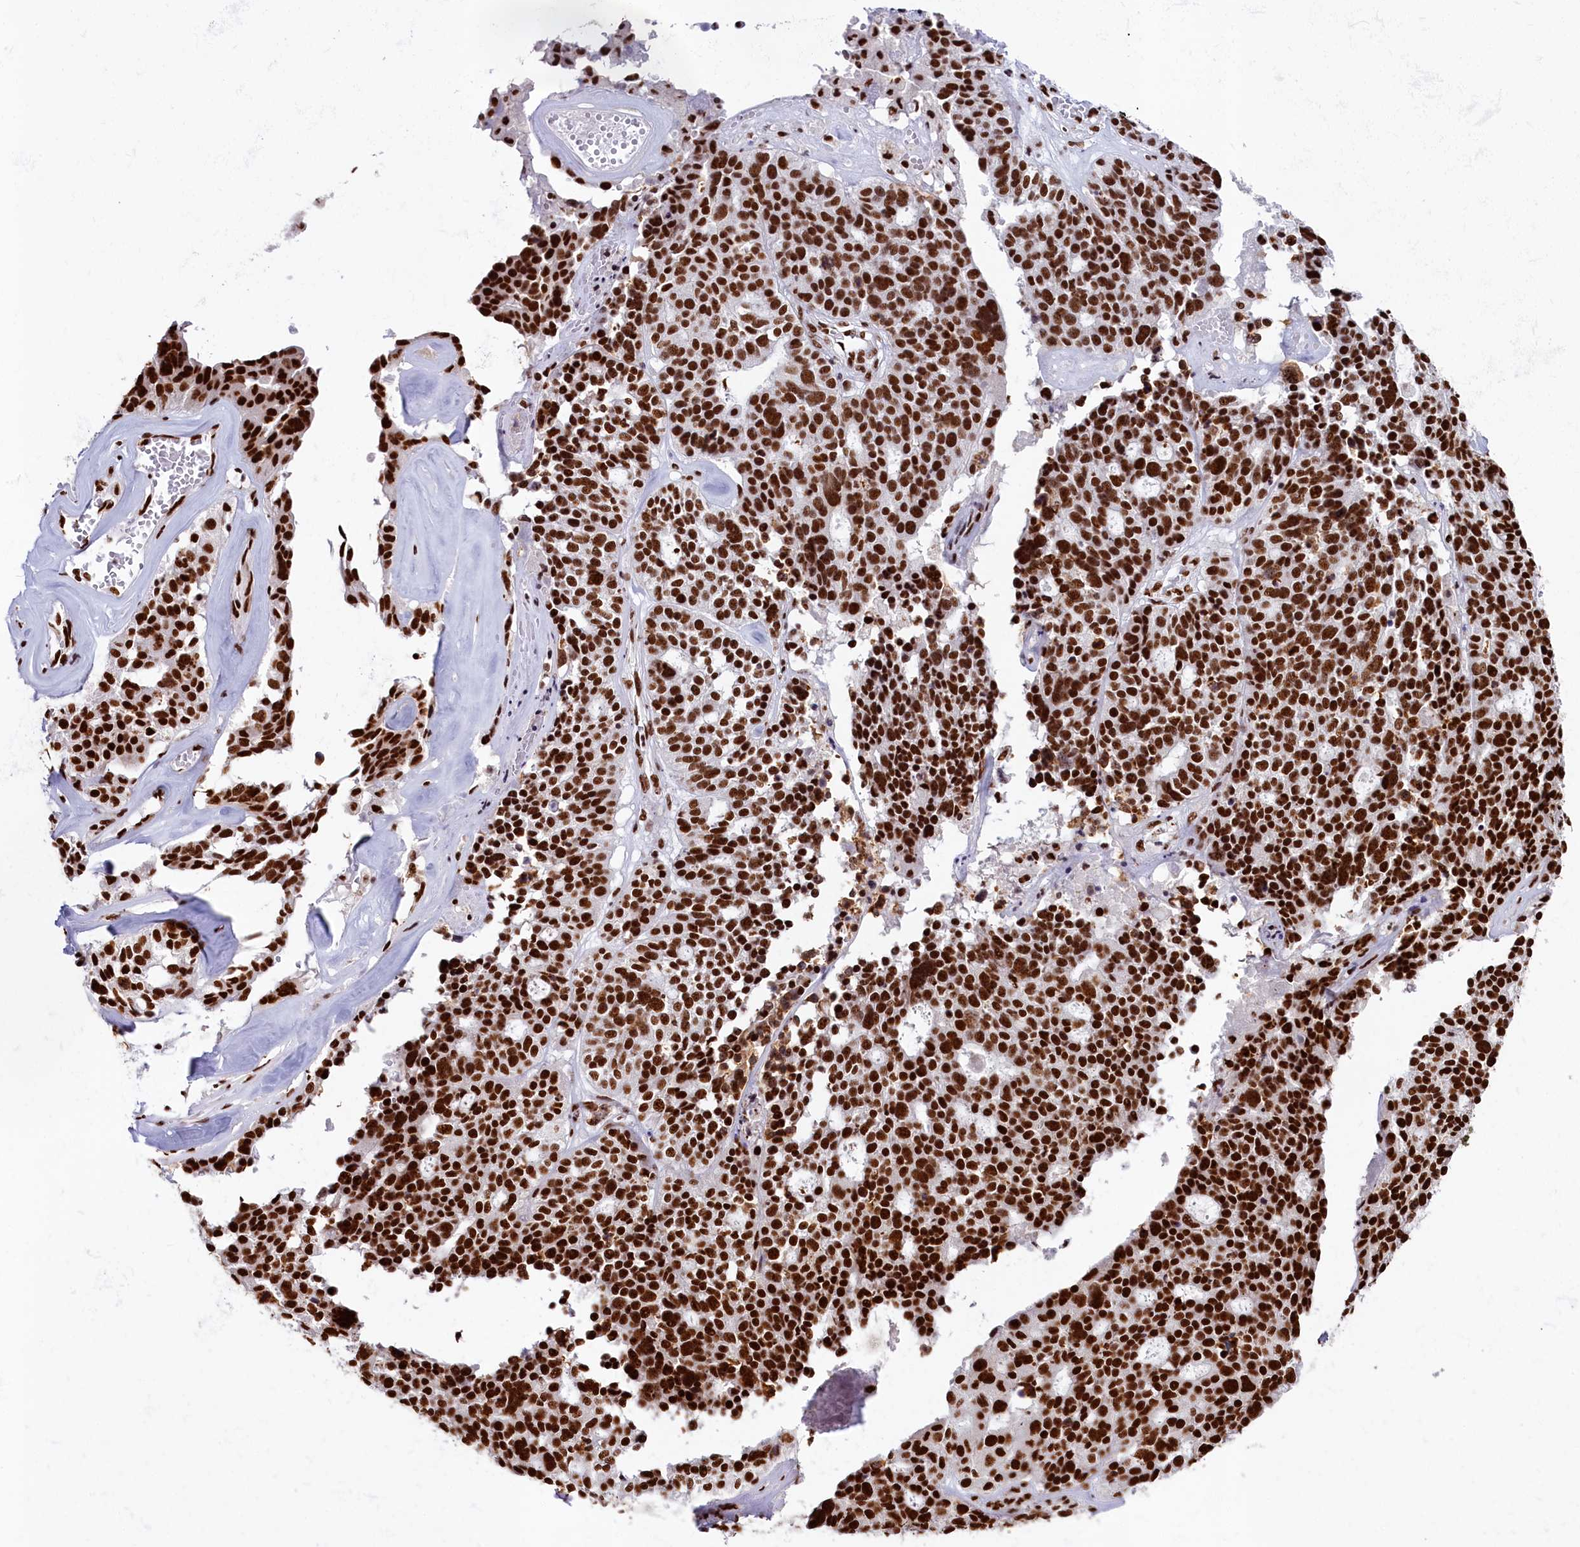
{"staining": {"intensity": "strong", "quantity": ">75%", "location": "nuclear"}, "tissue": "ovarian cancer", "cell_type": "Tumor cells", "image_type": "cancer", "snomed": [{"axis": "morphology", "description": "Cystadenocarcinoma, serous, NOS"}, {"axis": "topography", "description": "Ovary"}], "caption": "DAB immunohistochemical staining of human ovarian cancer (serous cystadenocarcinoma) exhibits strong nuclear protein positivity in approximately >75% of tumor cells.", "gene": "SNRNP70", "patient": {"sex": "female", "age": 59}}